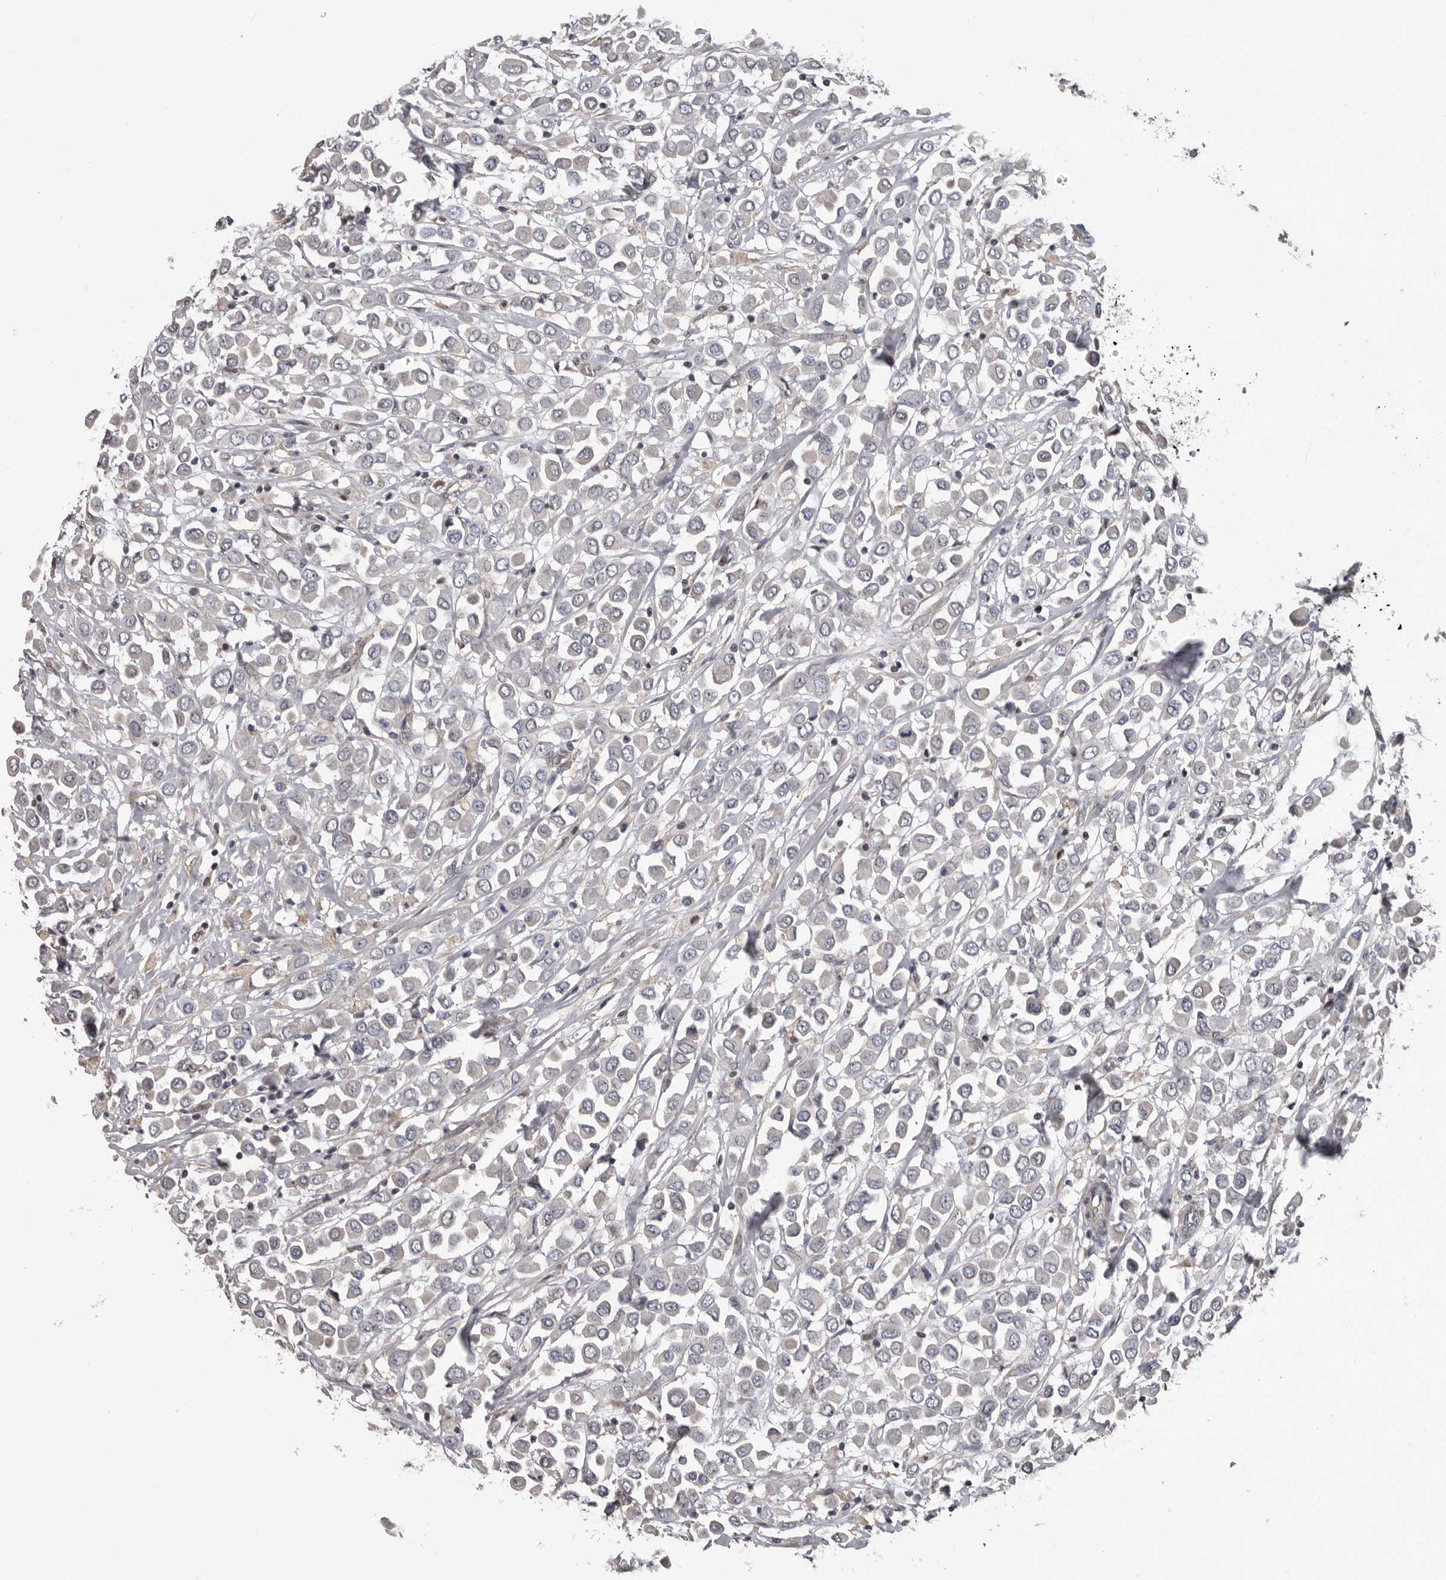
{"staining": {"intensity": "negative", "quantity": "none", "location": "none"}, "tissue": "breast cancer", "cell_type": "Tumor cells", "image_type": "cancer", "snomed": [{"axis": "morphology", "description": "Duct carcinoma"}, {"axis": "topography", "description": "Breast"}], "caption": "IHC photomicrograph of infiltrating ductal carcinoma (breast) stained for a protein (brown), which displays no staining in tumor cells.", "gene": "RNF217", "patient": {"sex": "female", "age": 61}}